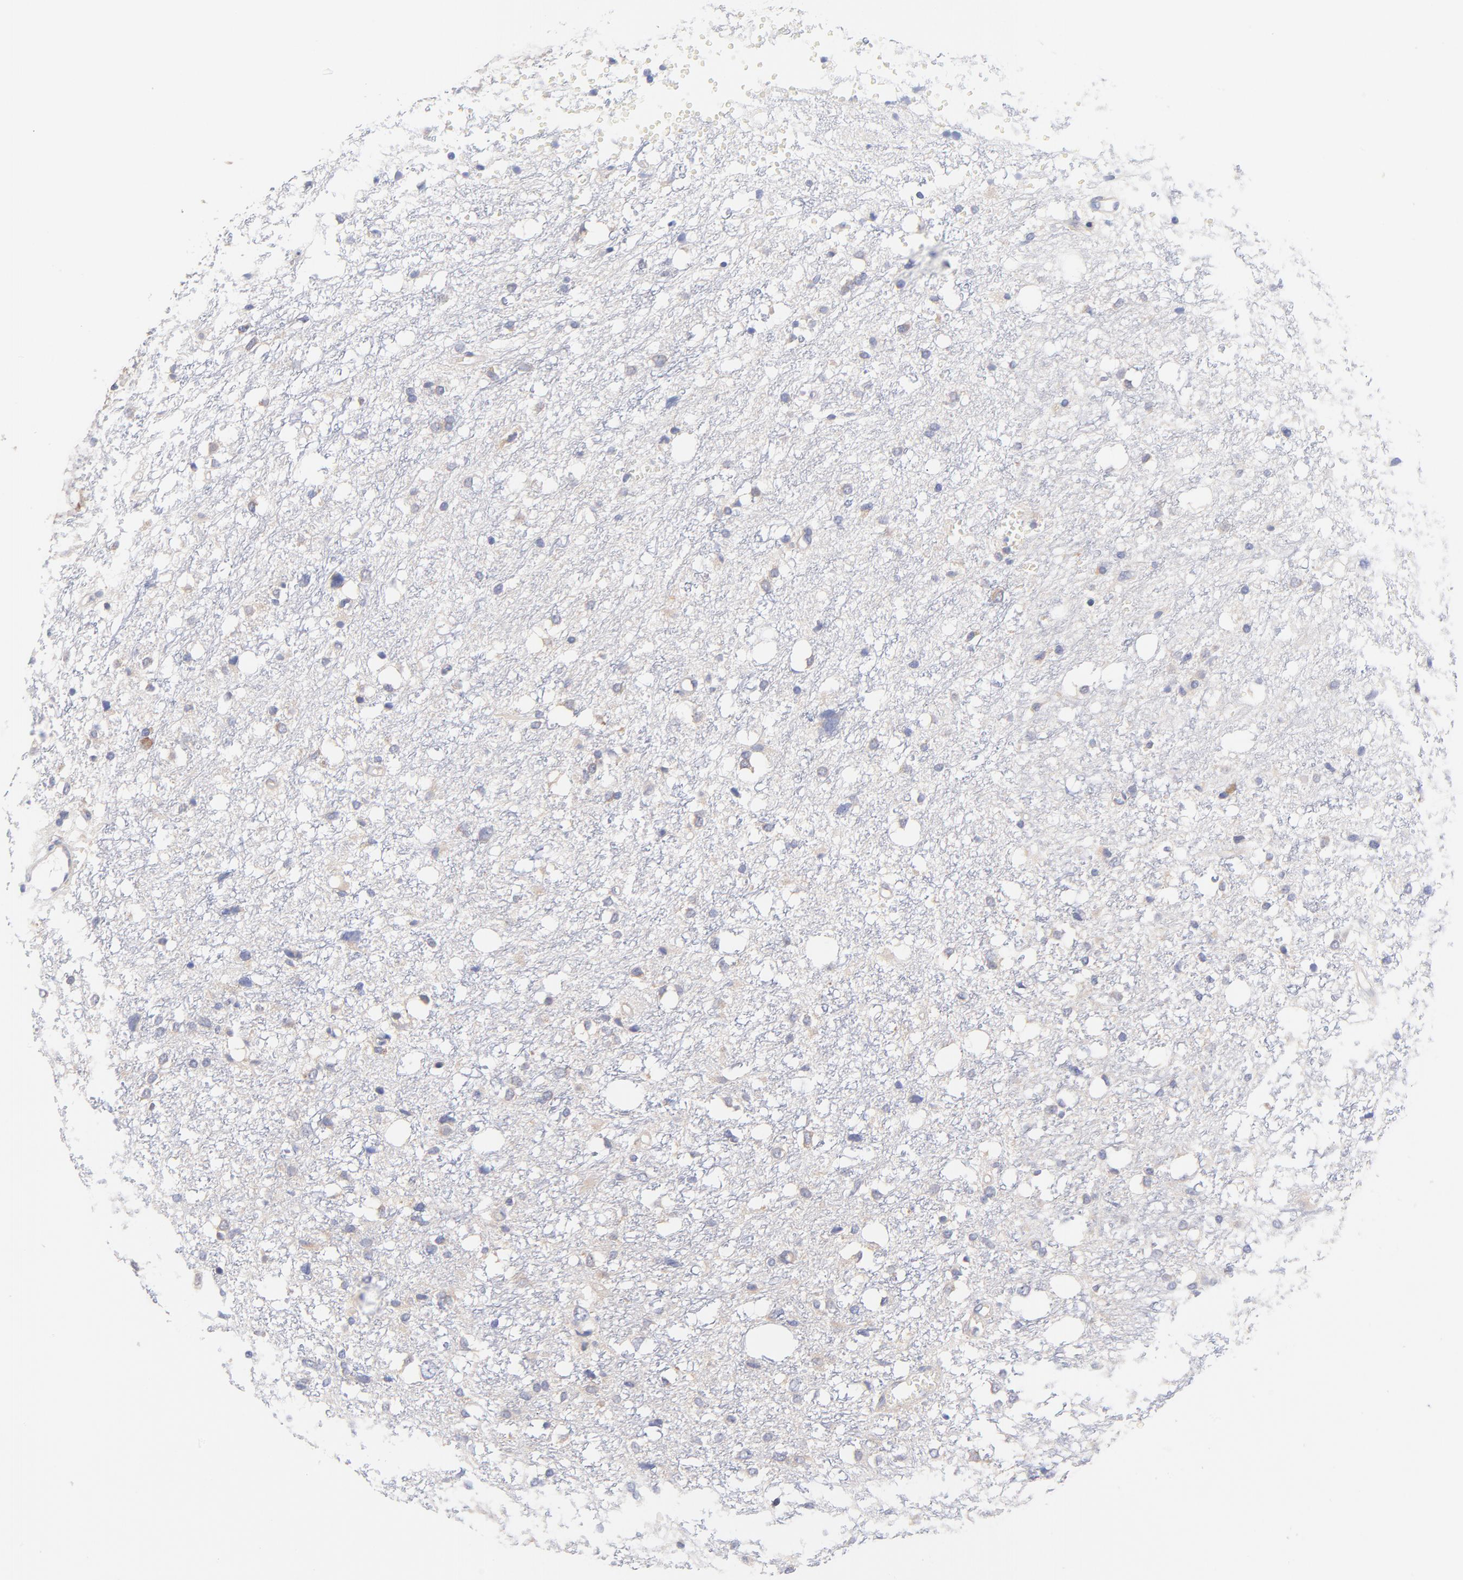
{"staining": {"intensity": "negative", "quantity": "none", "location": "none"}, "tissue": "glioma", "cell_type": "Tumor cells", "image_type": "cancer", "snomed": [{"axis": "morphology", "description": "Glioma, malignant, High grade"}, {"axis": "topography", "description": "Brain"}], "caption": "Immunohistochemistry (IHC) of glioma demonstrates no staining in tumor cells.", "gene": "TNFRSF13C", "patient": {"sex": "female", "age": 59}}